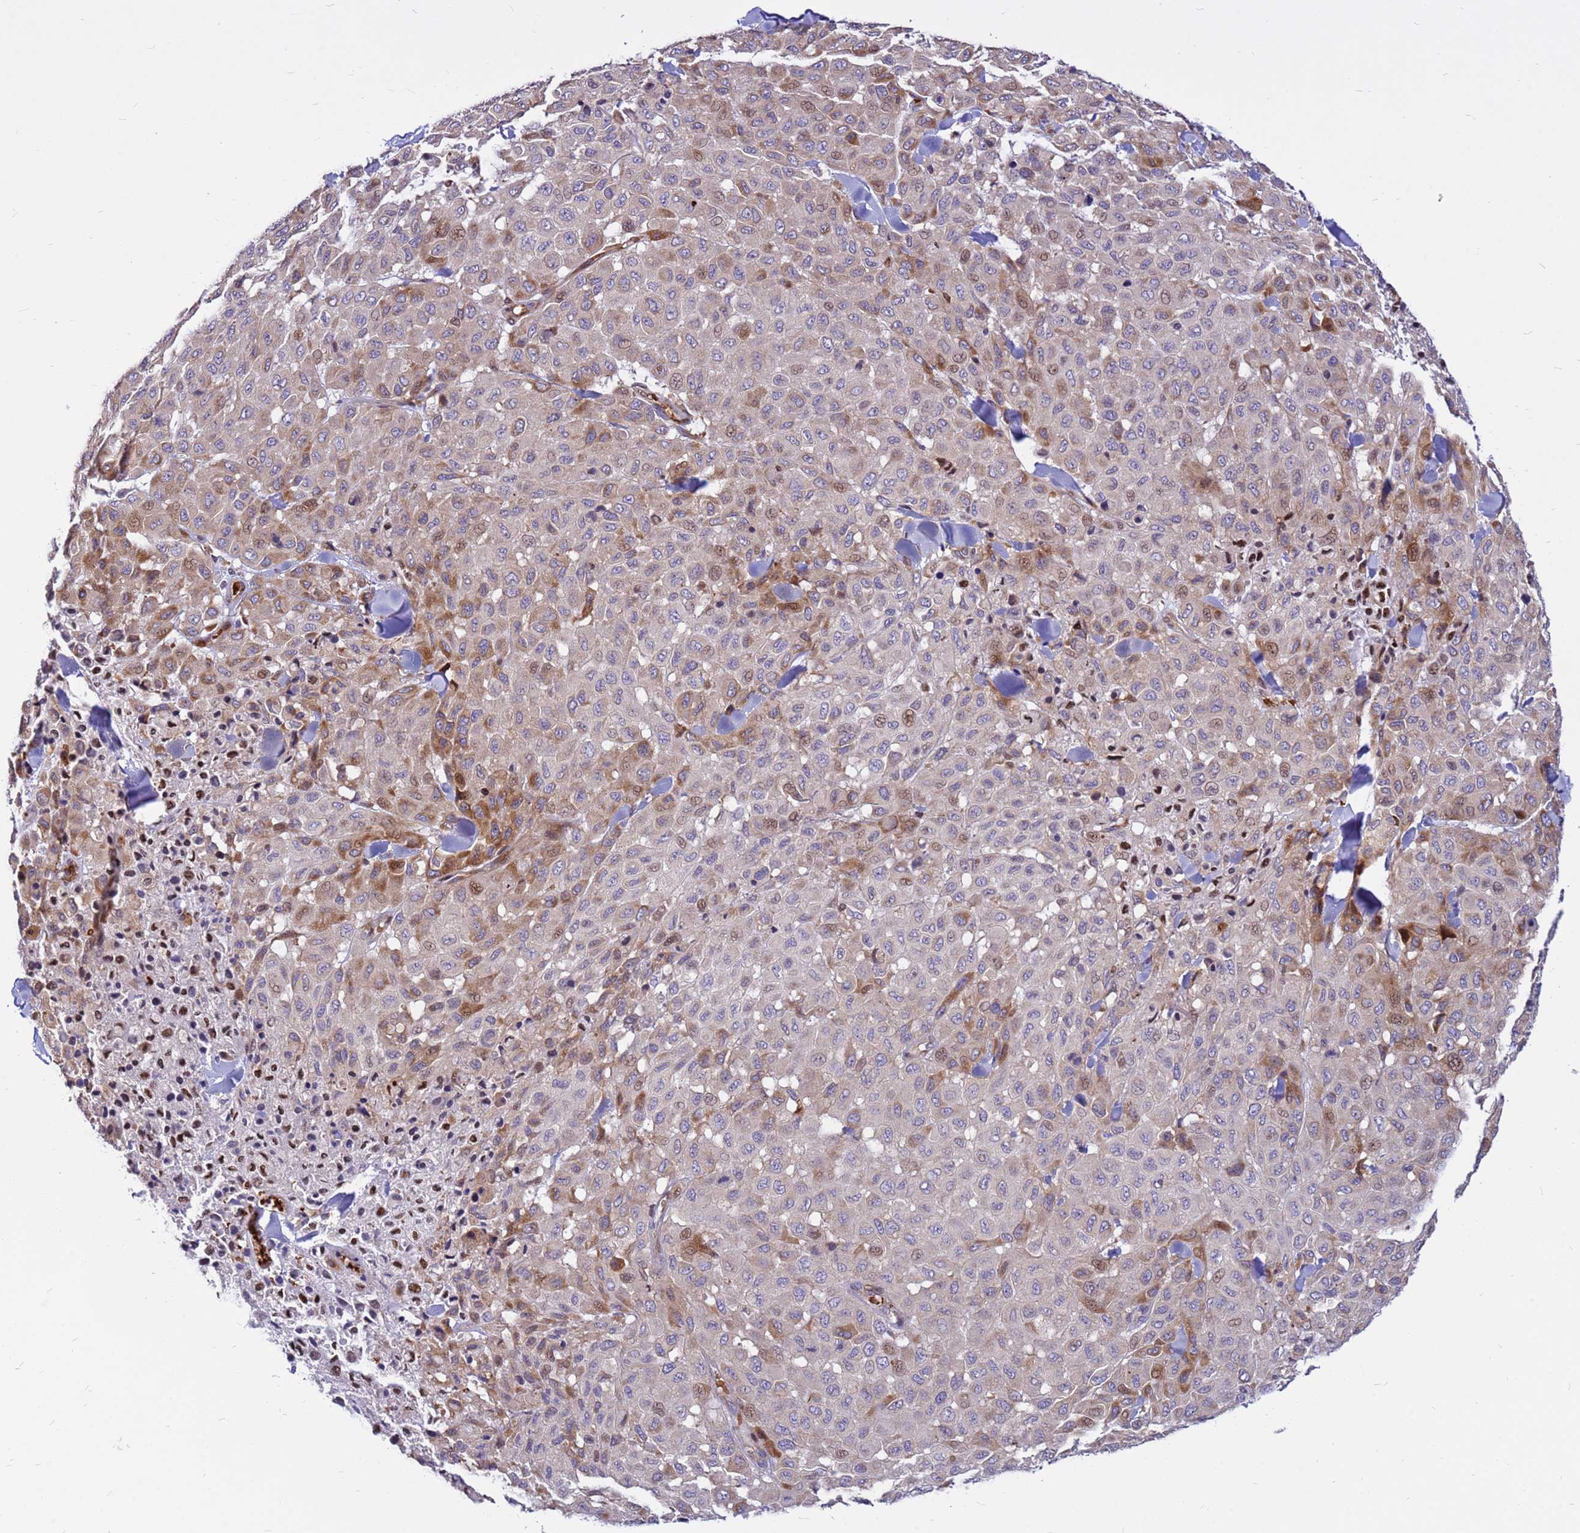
{"staining": {"intensity": "moderate", "quantity": "<25%", "location": "nuclear"}, "tissue": "melanoma", "cell_type": "Tumor cells", "image_type": "cancer", "snomed": [{"axis": "morphology", "description": "Malignant melanoma, Metastatic site"}, {"axis": "topography", "description": "Skin"}], "caption": "A histopathology image showing moderate nuclear positivity in about <25% of tumor cells in malignant melanoma (metastatic site), as visualized by brown immunohistochemical staining.", "gene": "ZNF669", "patient": {"sex": "female", "age": 81}}